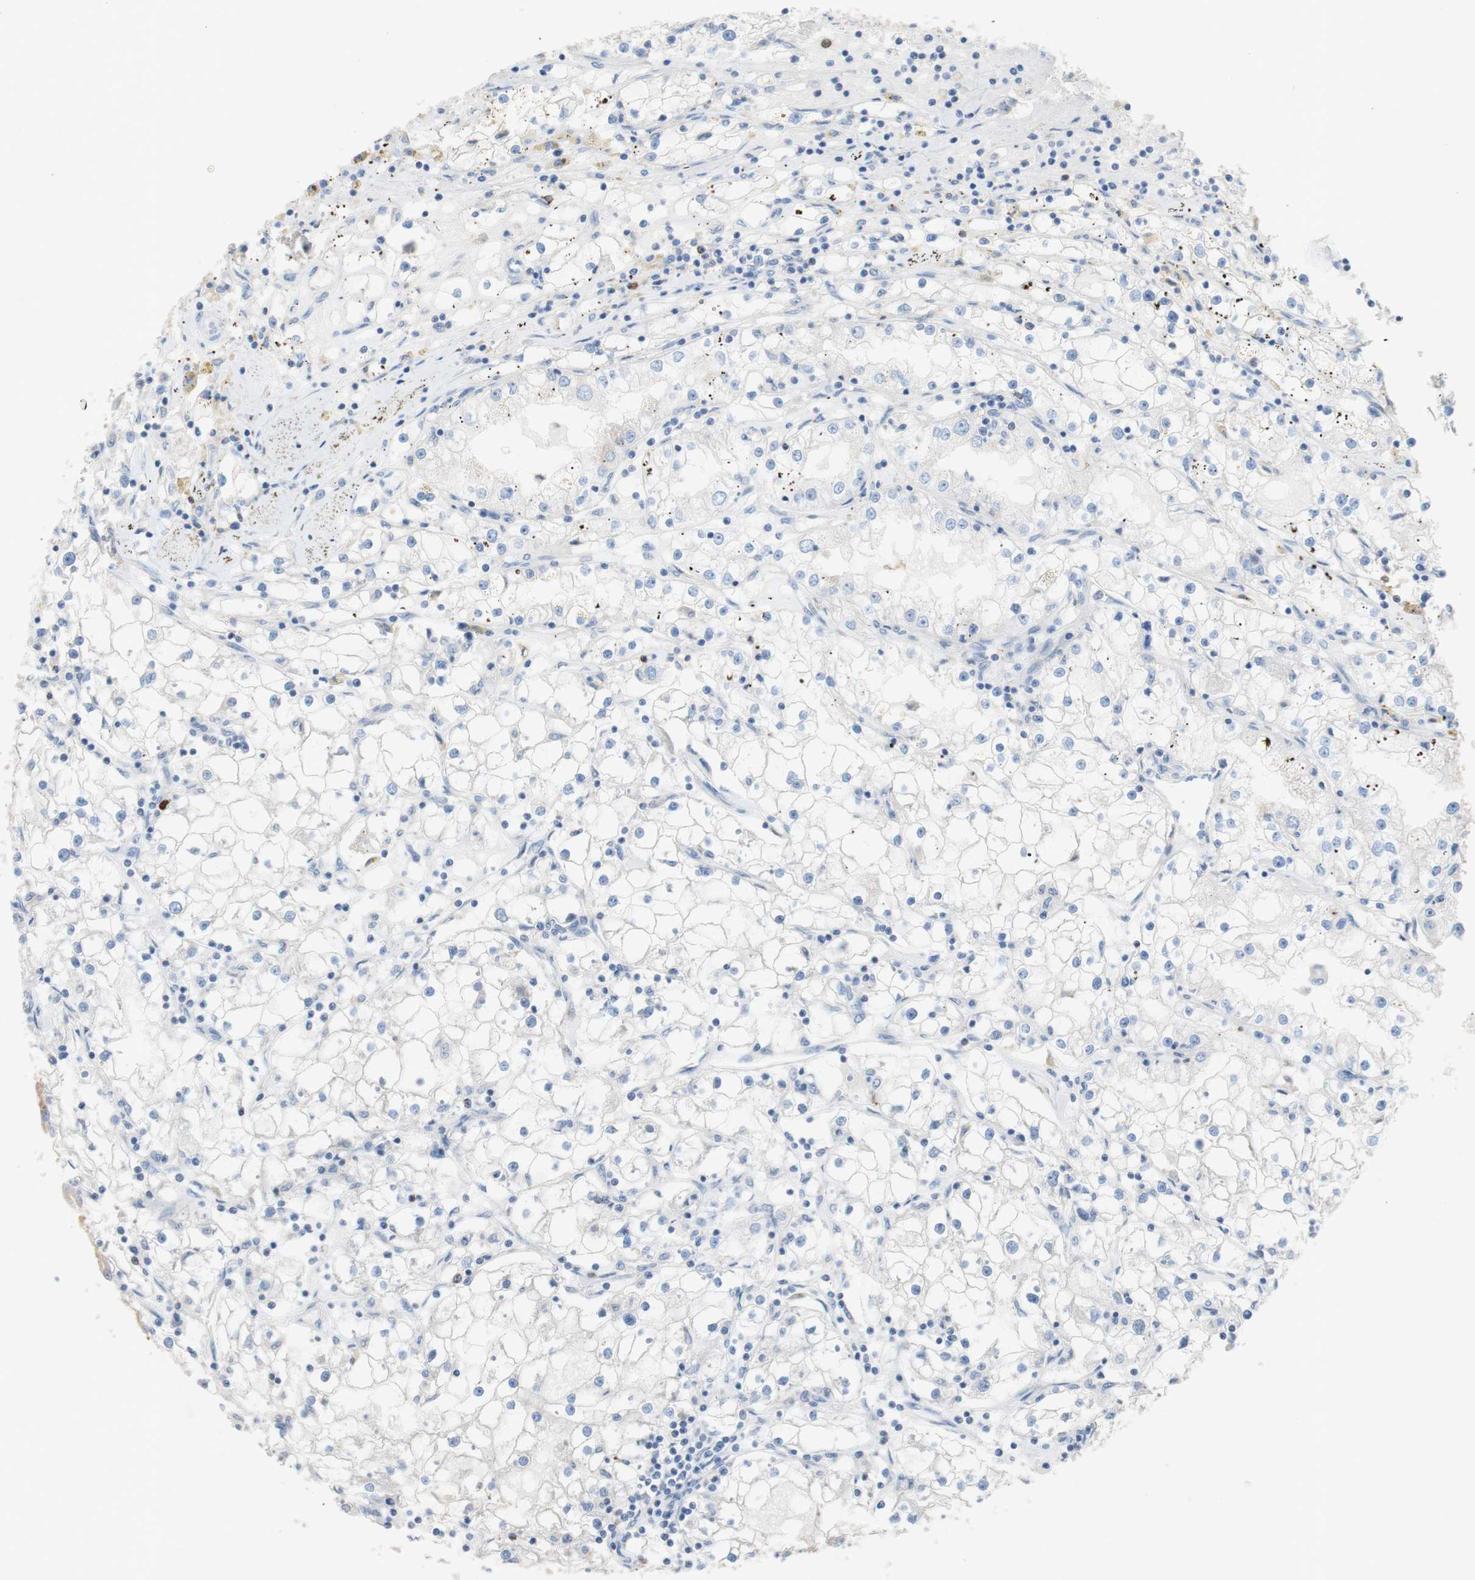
{"staining": {"intensity": "negative", "quantity": "none", "location": "none"}, "tissue": "renal cancer", "cell_type": "Tumor cells", "image_type": "cancer", "snomed": [{"axis": "morphology", "description": "Adenocarcinoma, NOS"}, {"axis": "topography", "description": "Kidney"}], "caption": "The immunohistochemistry micrograph has no significant positivity in tumor cells of renal adenocarcinoma tissue.", "gene": "PACSIN1", "patient": {"sex": "male", "age": 56}}